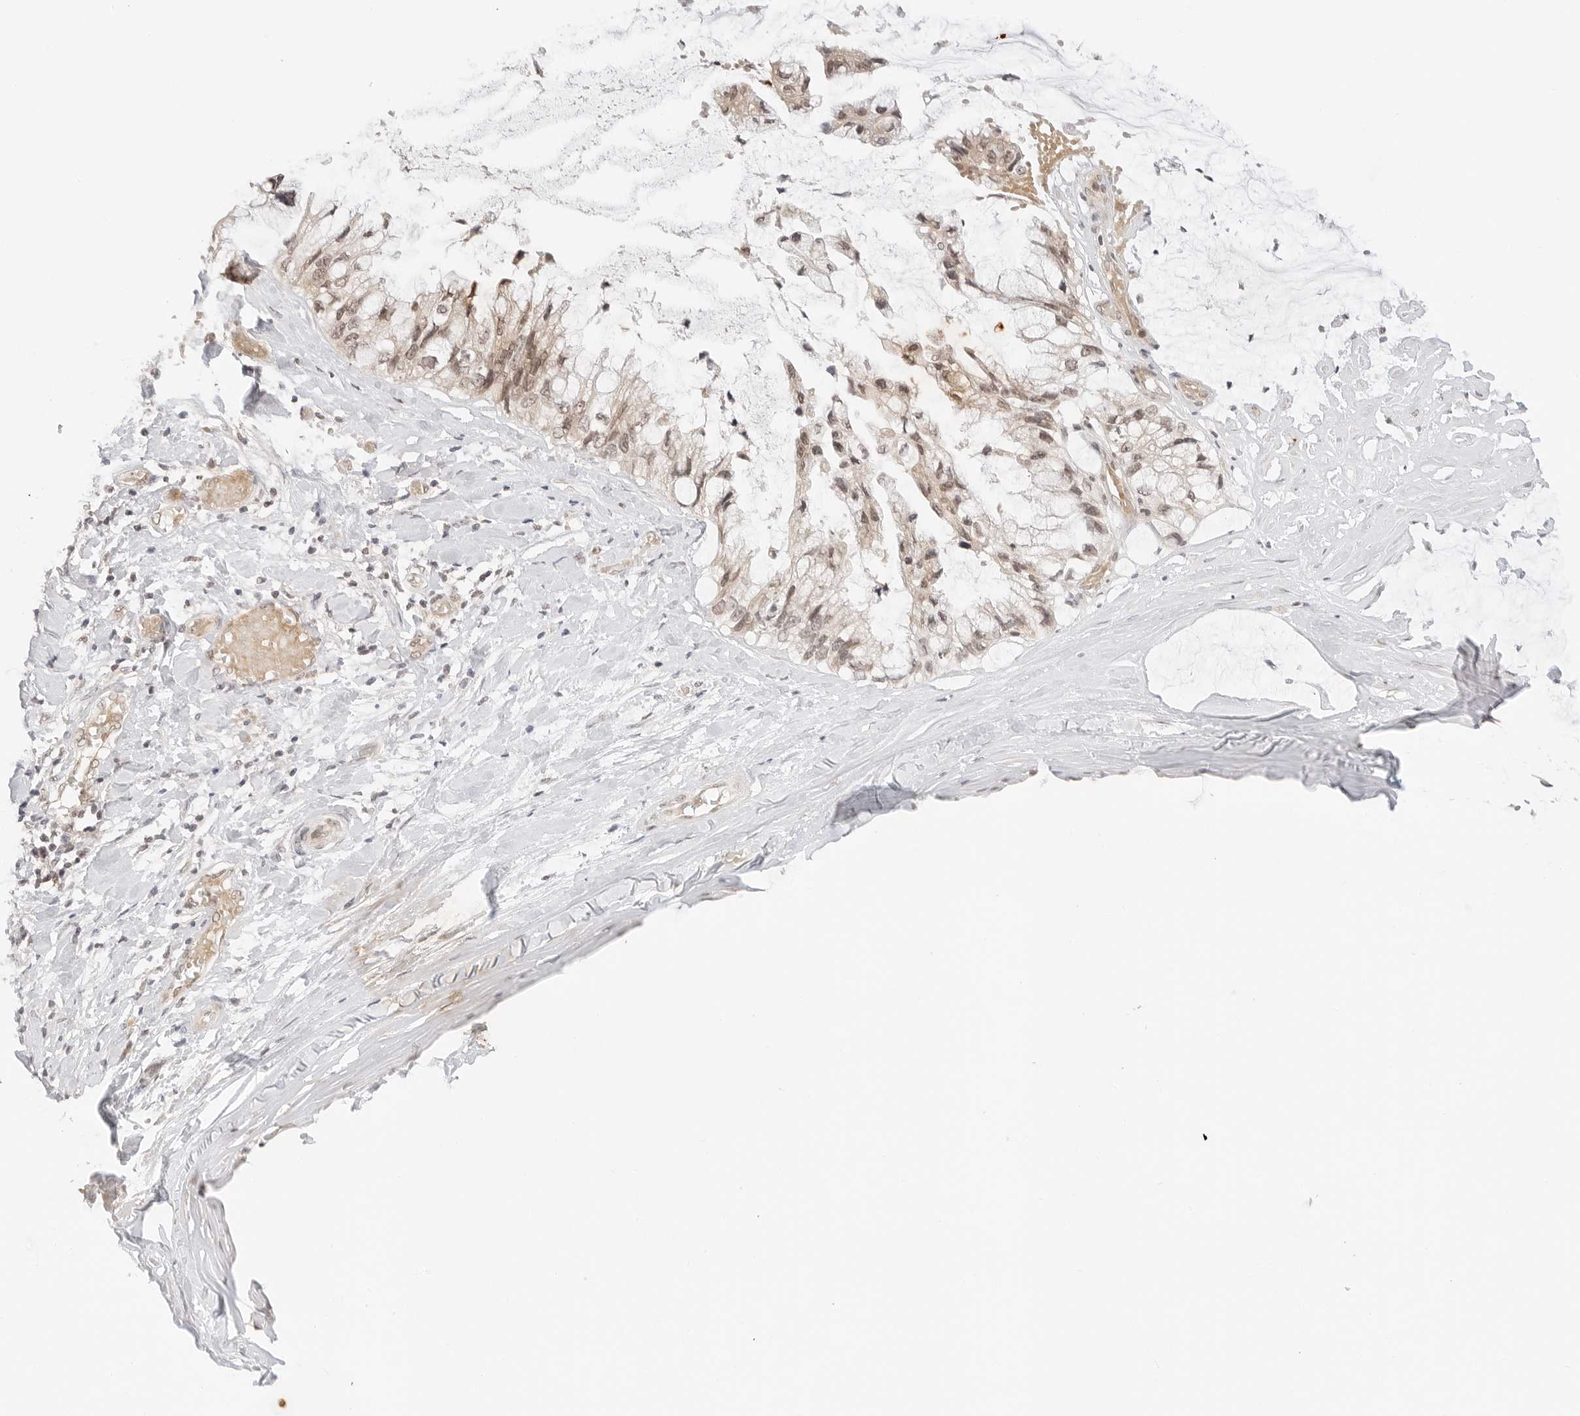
{"staining": {"intensity": "weak", "quantity": ">75%", "location": "cytoplasmic/membranous,nuclear"}, "tissue": "ovarian cancer", "cell_type": "Tumor cells", "image_type": "cancer", "snomed": [{"axis": "morphology", "description": "Cystadenocarcinoma, mucinous, NOS"}, {"axis": "topography", "description": "Ovary"}], "caption": "Ovarian mucinous cystadenocarcinoma was stained to show a protein in brown. There is low levels of weak cytoplasmic/membranous and nuclear expression in approximately >75% of tumor cells. (IHC, brightfield microscopy, high magnification).", "gene": "GPR34", "patient": {"sex": "female", "age": 39}}